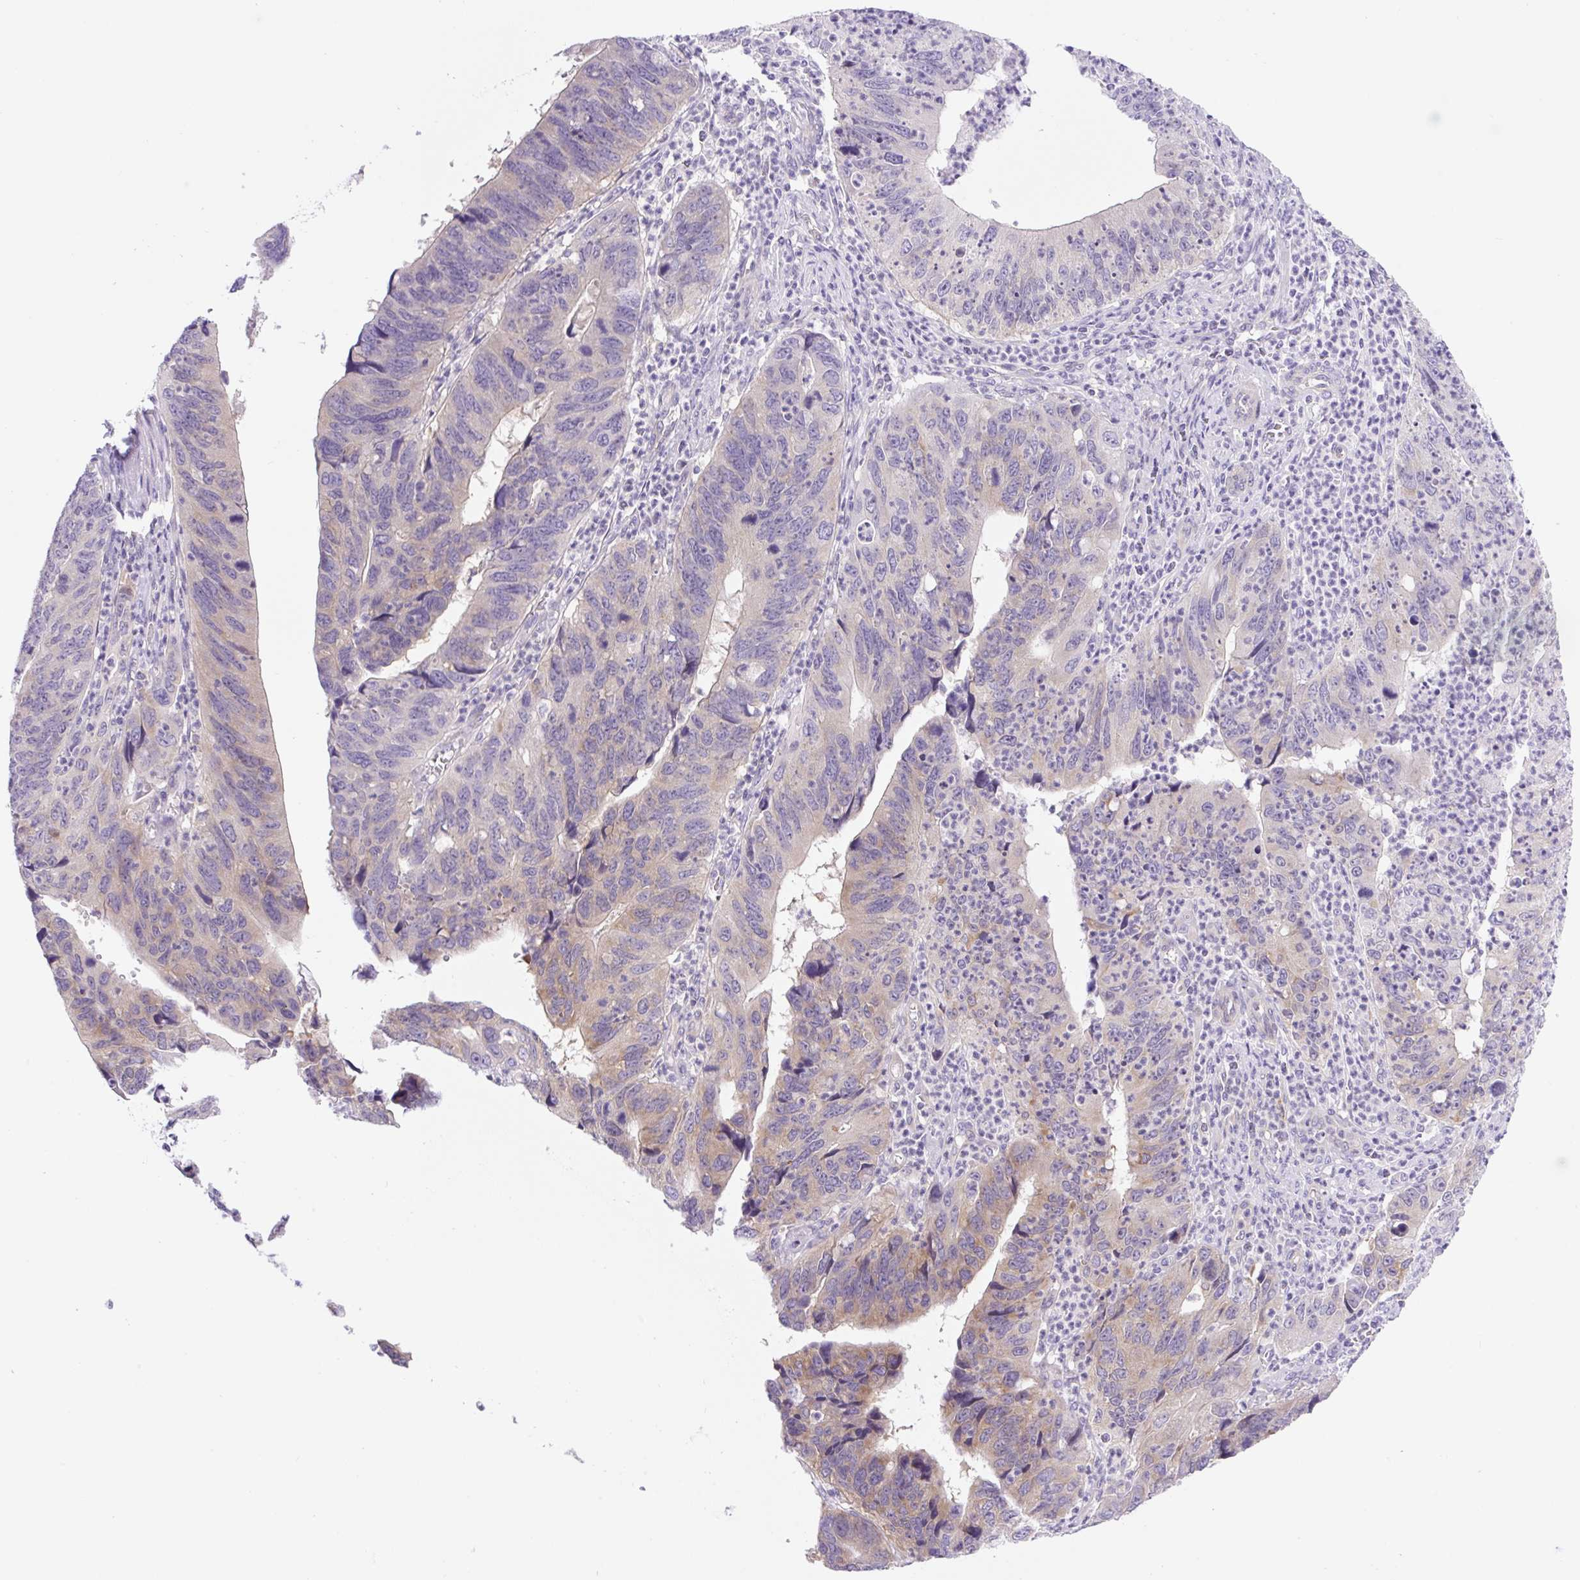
{"staining": {"intensity": "weak", "quantity": "<25%", "location": "cytoplasmic/membranous"}, "tissue": "stomach cancer", "cell_type": "Tumor cells", "image_type": "cancer", "snomed": [{"axis": "morphology", "description": "Adenocarcinoma, NOS"}, {"axis": "topography", "description": "Stomach"}], "caption": "Tumor cells show no significant protein expression in adenocarcinoma (stomach). (Stains: DAB (3,3'-diaminobenzidine) immunohistochemistry (IHC) with hematoxylin counter stain, Microscopy: brightfield microscopy at high magnification).", "gene": "CAMK2B", "patient": {"sex": "male", "age": 59}}